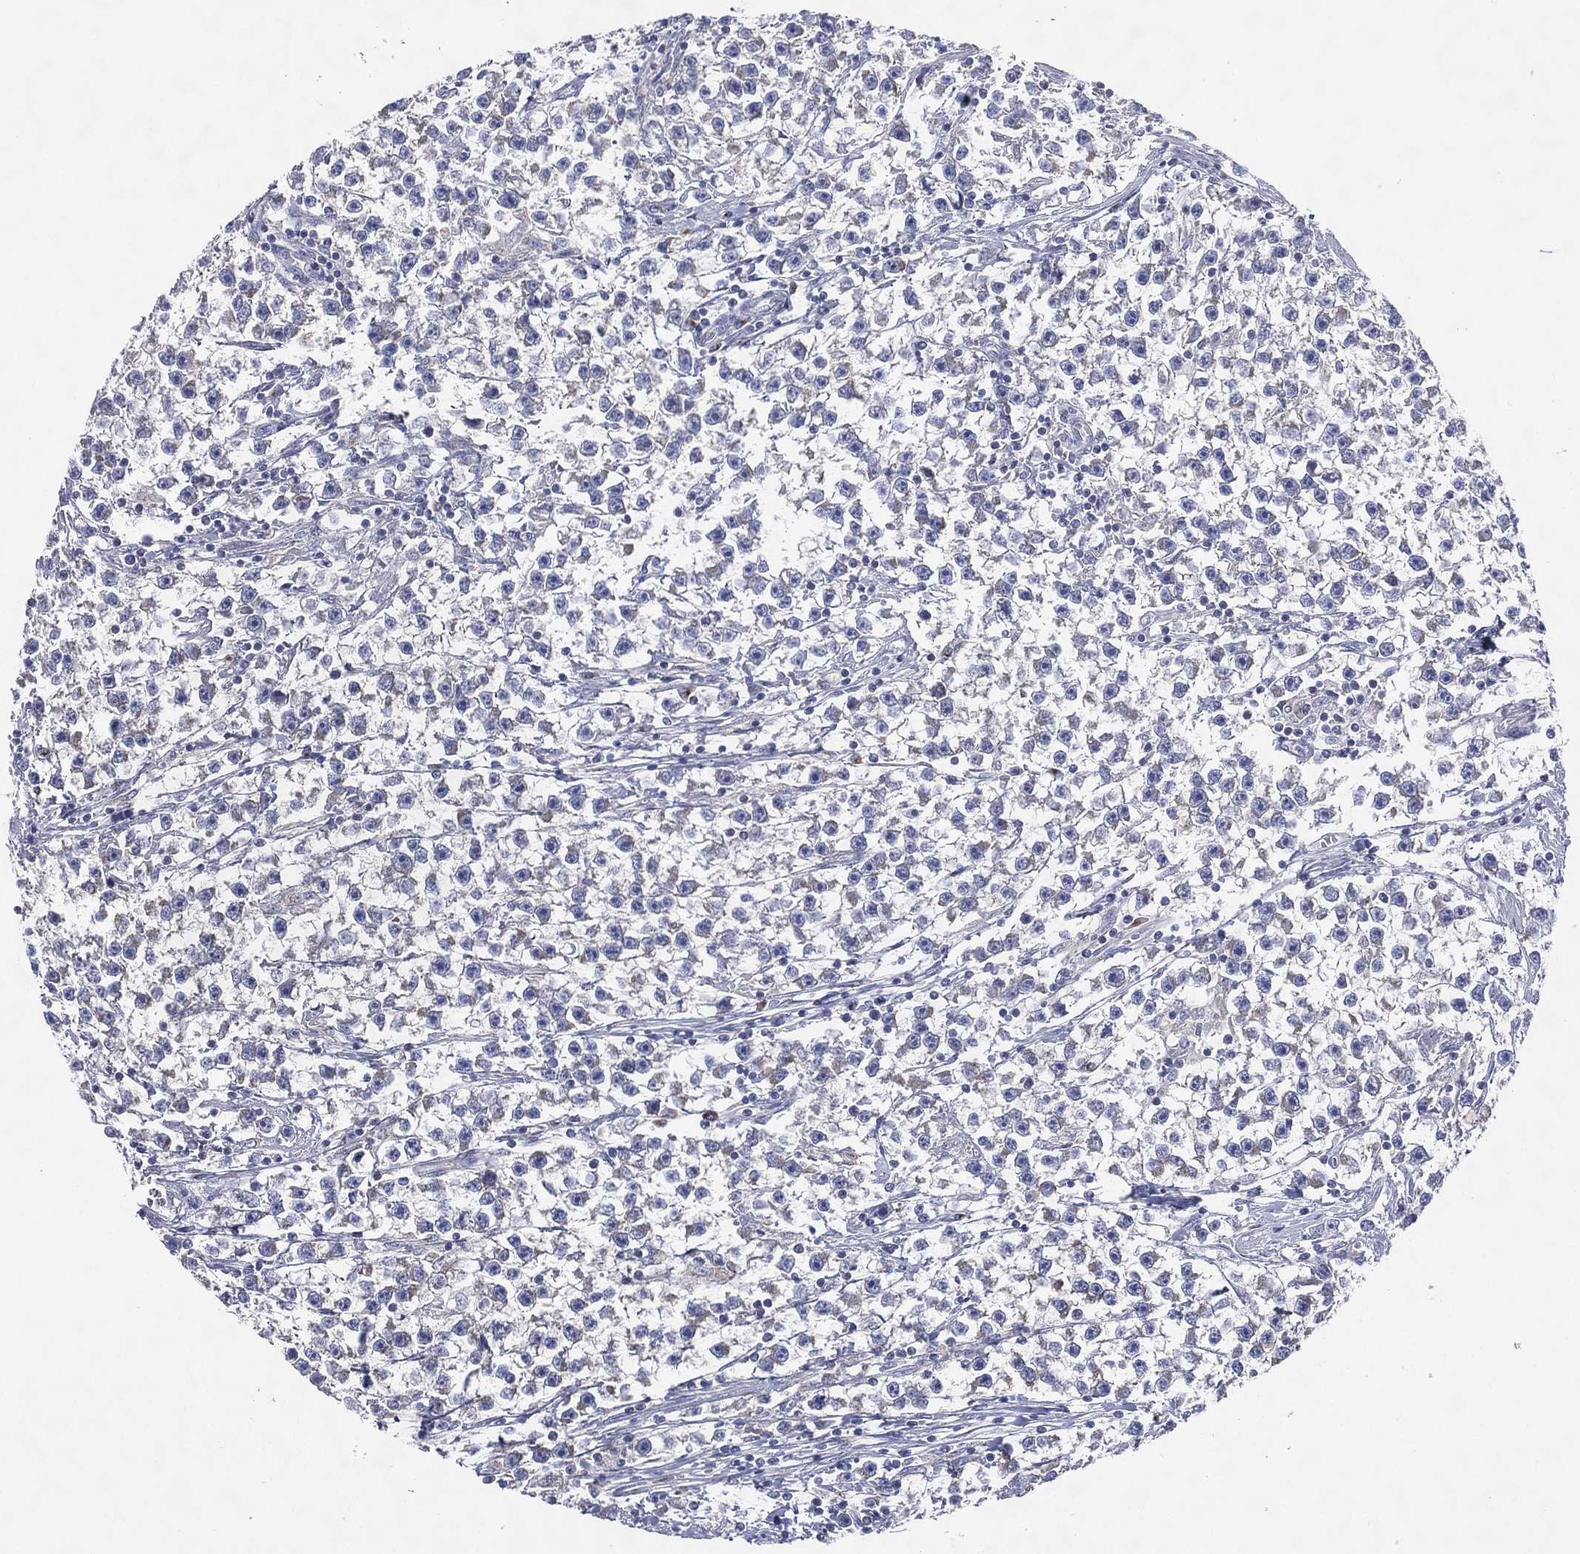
{"staining": {"intensity": "negative", "quantity": "none", "location": "none"}, "tissue": "testis cancer", "cell_type": "Tumor cells", "image_type": "cancer", "snomed": [{"axis": "morphology", "description": "Seminoma, NOS"}, {"axis": "topography", "description": "Testis"}], "caption": "DAB (3,3'-diaminobenzidine) immunohistochemical staining of seminoma (testis) displays no significant expression in tumor cells. (Stains: DAB immunohistochemistry with hematoxylin counter stain, Microscopy: brightfield microscopy at high magnification).", "gene": "ATP8A2", "patient": {"sex": "male", "age": 59}}